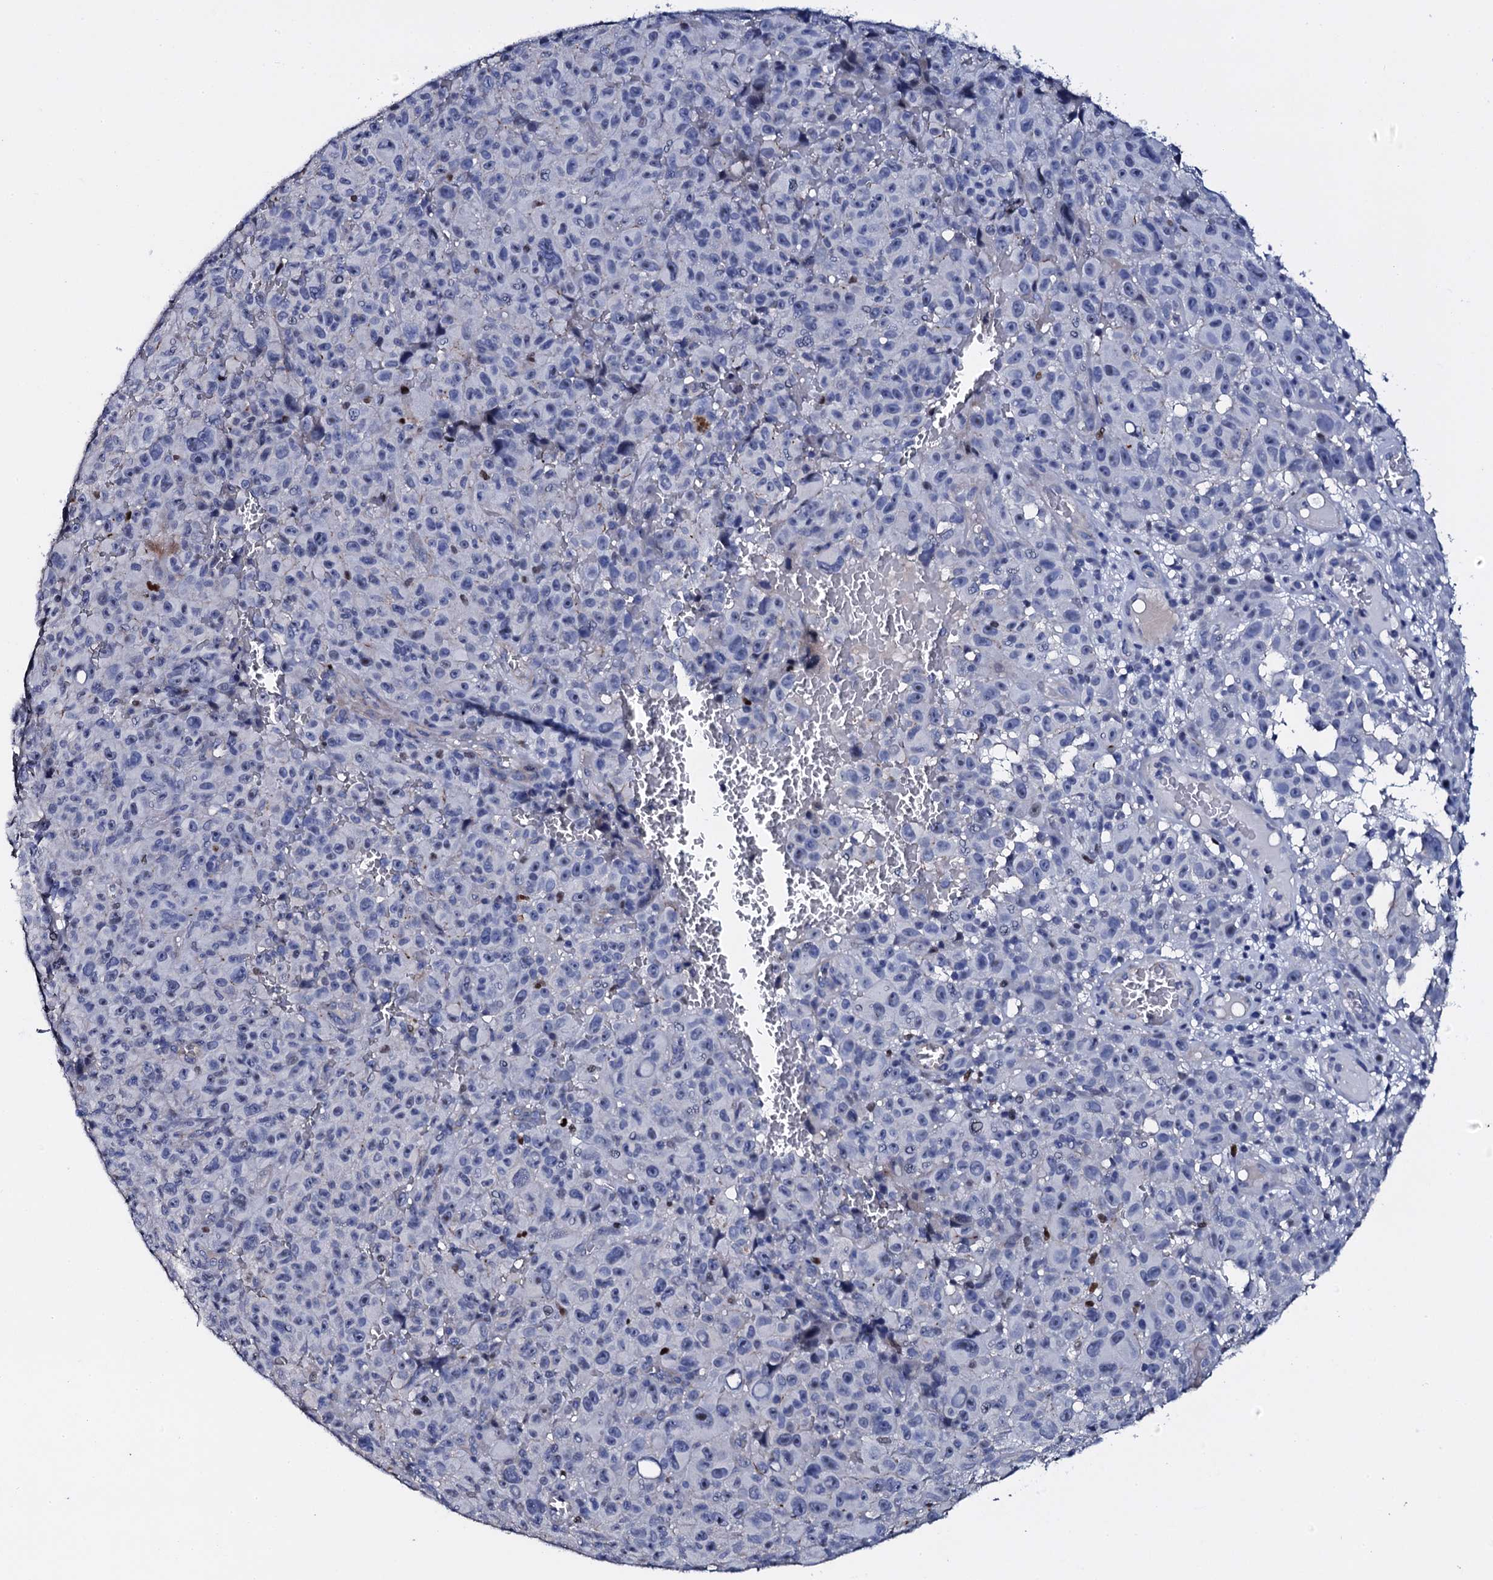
{"staining": {"intensity": "negative", "quantity": "none", "location": "none"}, "tissue": "melanoma", "cell_type": "Tumor cells", "image_type": "cancer", "snomed": [{"axis": "morphology", "description": "Malignant melanoma, NOS"}, {"axis": "topography", "description": "Skin"}], "caption": "Melanoma was stained to show a protein in brown. There is no significant positivity in tumor cells. The staining is performed using DAB brown chromogen with nuclei counter-stained in using hematoxylin.", "gene": "NPM2", "patient": {"sex": "female", "age": 82}}